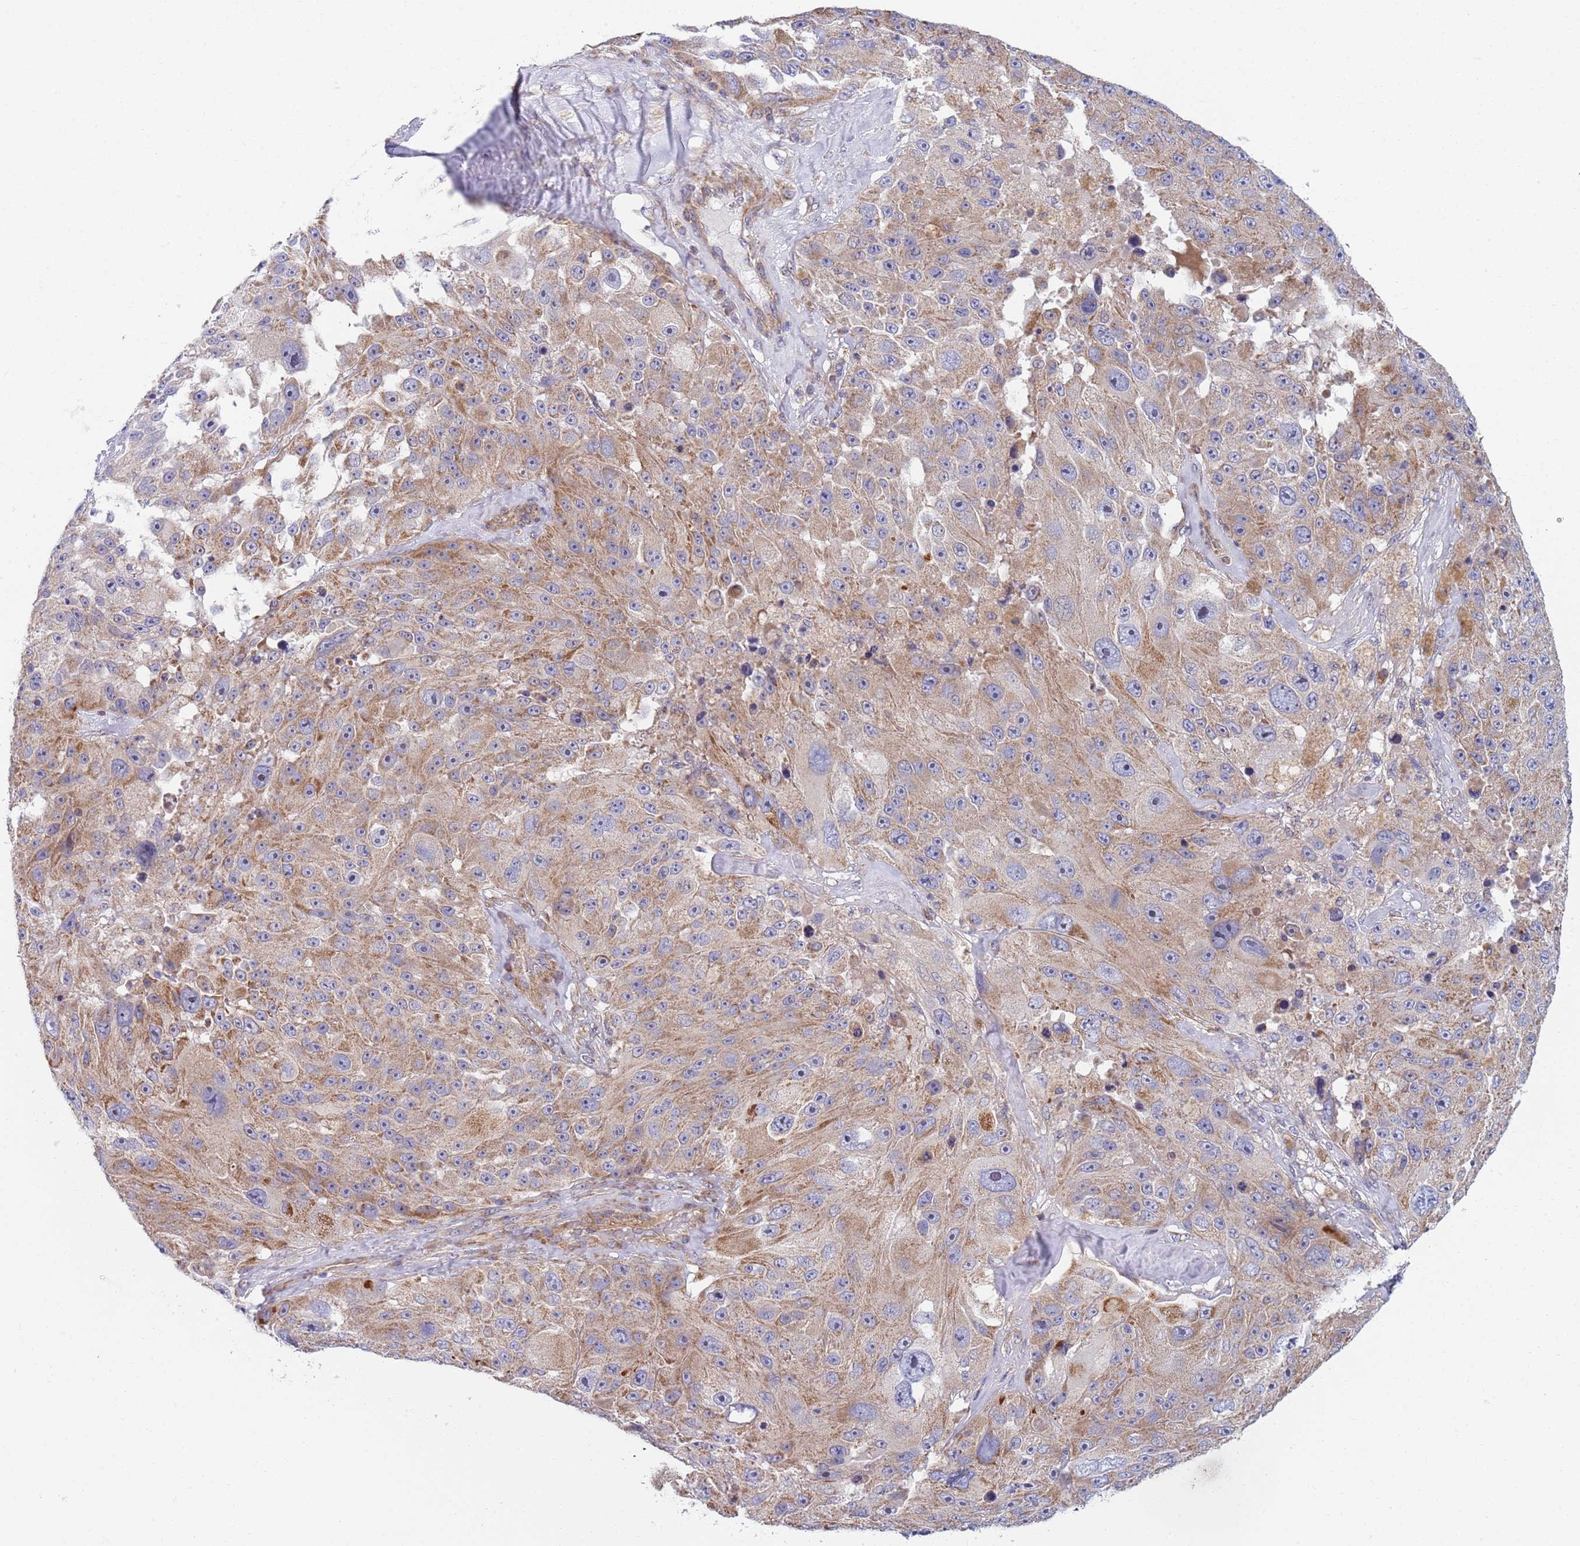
{"staining": {"intensity": "moderate", "quantity": "25%-75%", "location": "cytoplasmic/membranous"}, "tissue": "melanoma", "cell_type": "Tumor cells", "image_type": "cancer", "snomed": [{"axis": "morphology", "description": "Malignant melanoma, Metastatic site"}, {"axis": "topography", "description": "Lymph node"}], "caption": "Tumor cells display medium levels of moderate cytoplasmic/membranous staining in approximately 25%-75% of cells in human melanoma.", "gene": "PWWP3A", "patient": {"sex": "male", "age": 62}}